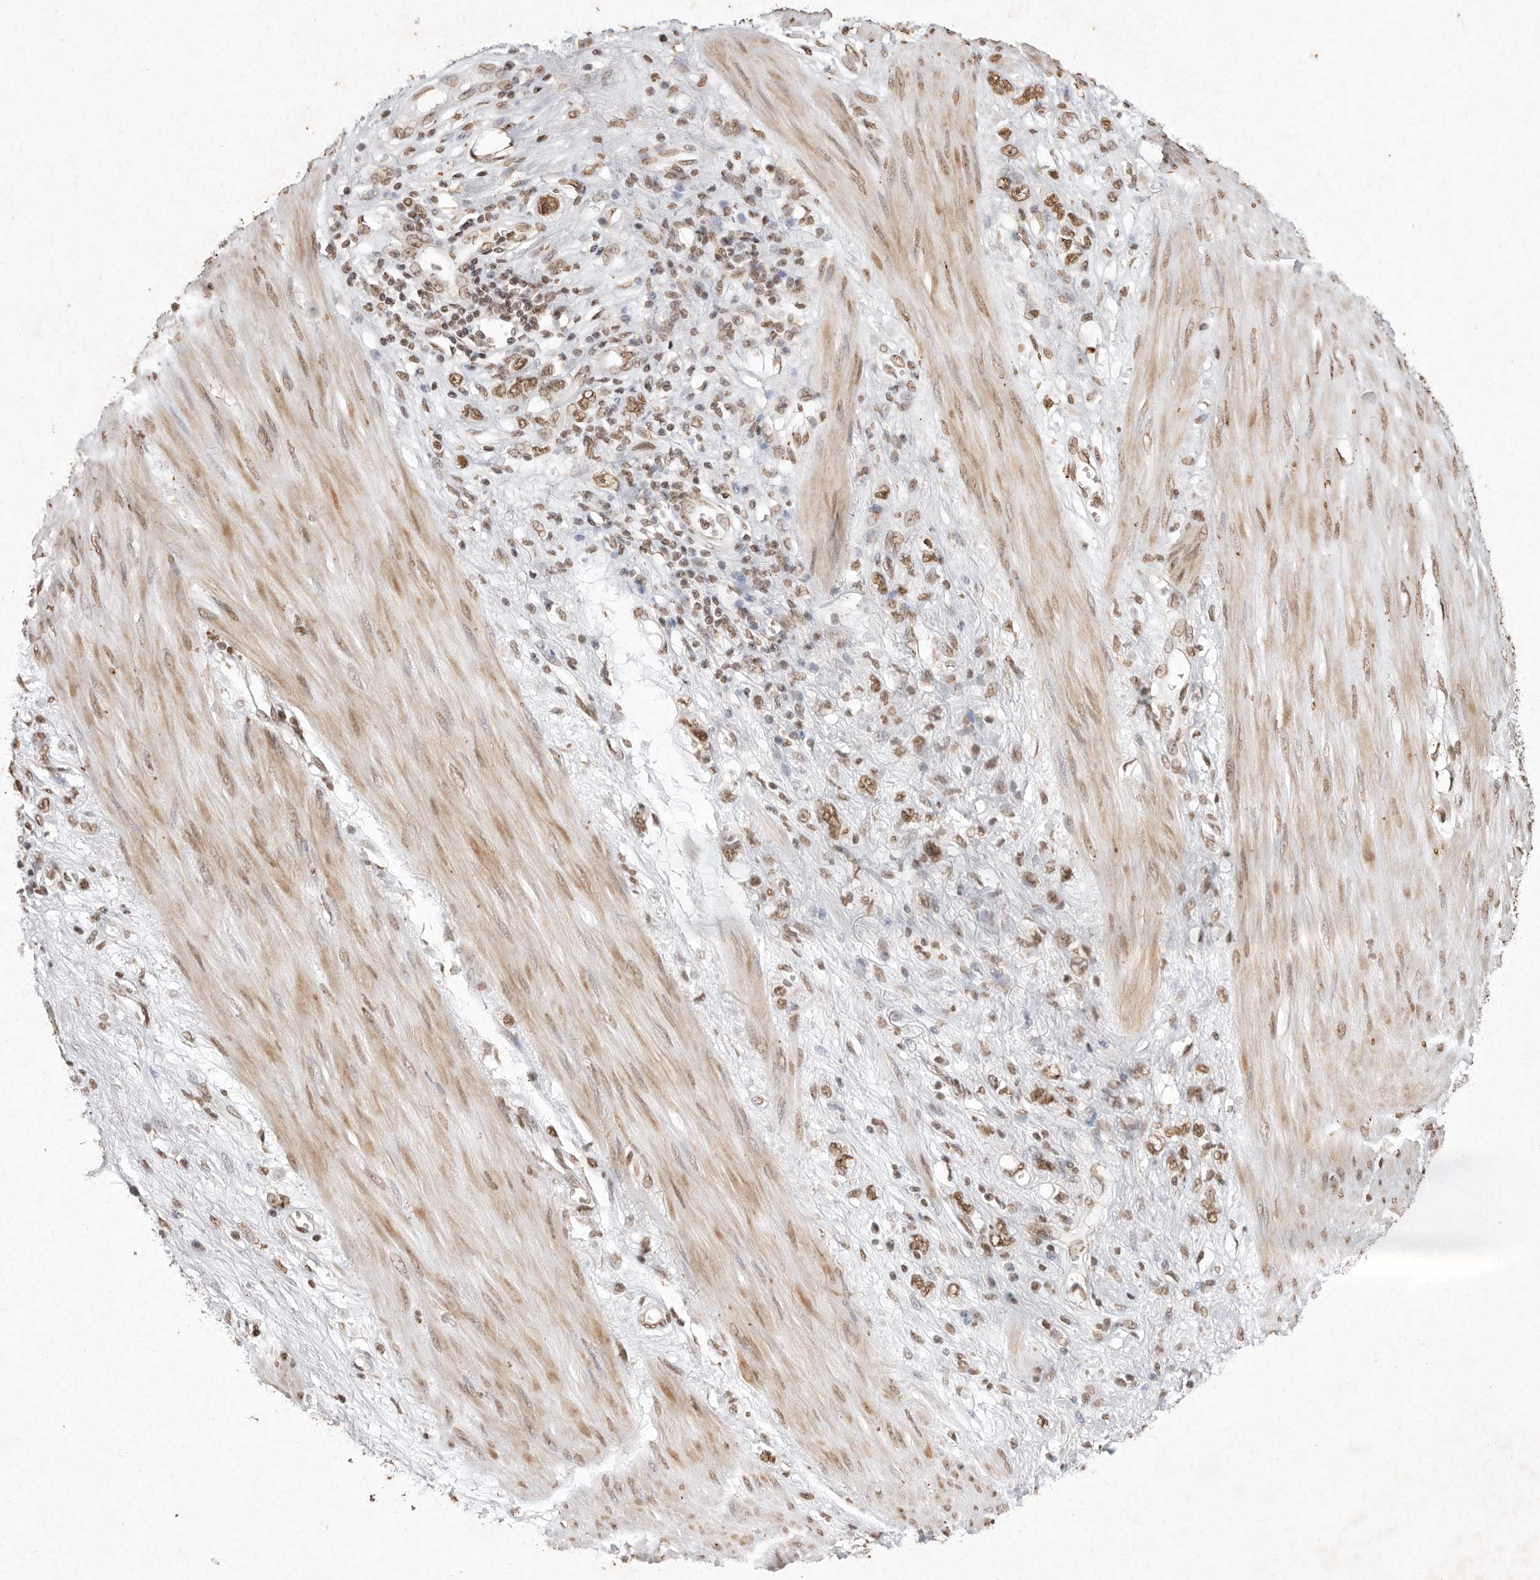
{"staining": {"intensity": "moderate", "quantity": ">75%", "location": "nuclear"}, "tissue": "stomach cancer", "cell_type": "Tumor cells", "image_type": "cancer", "snomed": [{"axis": "morphology", "description": "Adenocarcinoma, NOS"}, {"axis": "topography", "description": "Stomach"}], "caption": "A micrograph of stomach cancer stained for a protein reveals moderate nuclear brown staining in tumor cells.", "gene": "NKX3-2", "patient": {"sex": "female", "age": 76}}